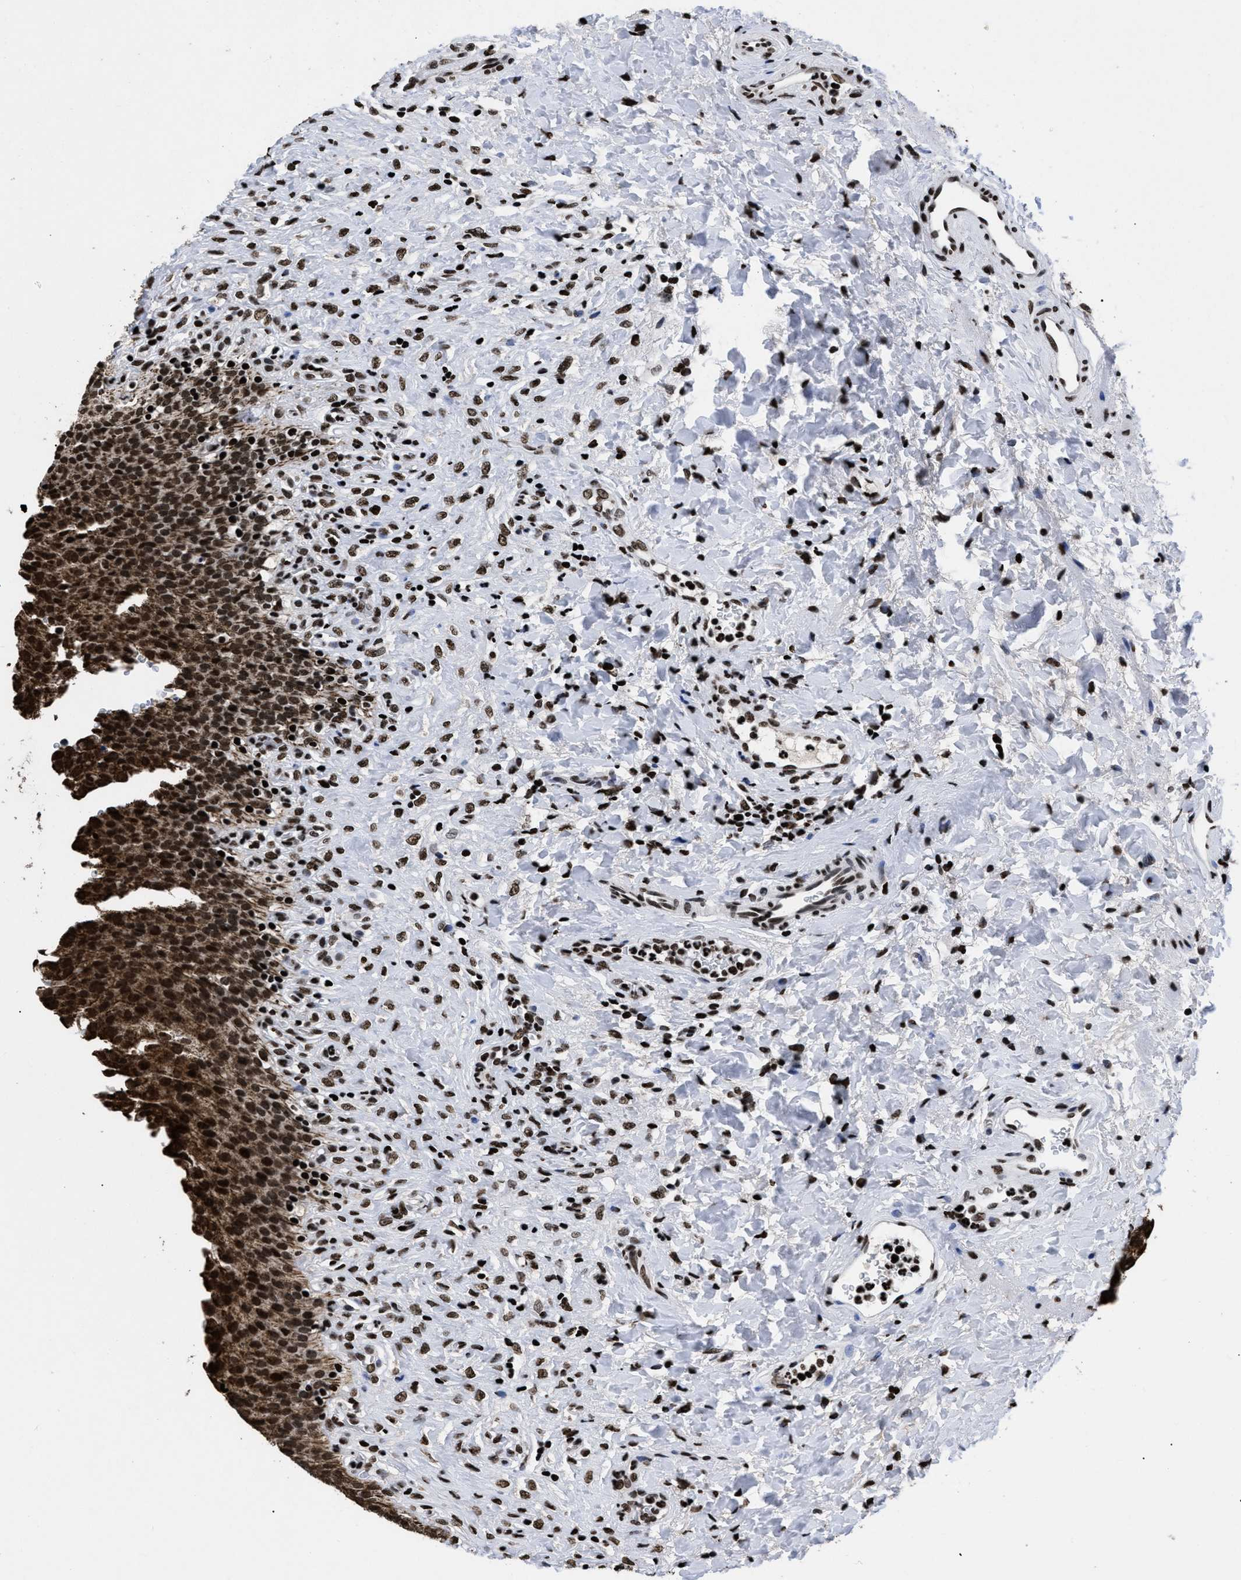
{"staining": {"intensity": "strong", "quantity": ">75%", "location": "cytoplasmic/membranous,nuclear"}, "tissue": "urinary bladder", "cell_type": "Urothelial cells", "image_type": "normal", "snomed": [{"axis": "morphology", "description": "Urothelial carcinoma, High grade"}, {"axis": "topography", "description": "Urinary bladder"}], "caption": "The image reveals immunohistochemical staining of benign urinary bladder. There is strong cytoplasmic/membranous,nuclear staining is seen in about >75% of urothelial cells. Immunohistochemistry (ihc) stains the protein of interest in brown and the nuclei are stained blue.", "gene": "CALHM3", "patient": {"sex": "male", "age": 46}}